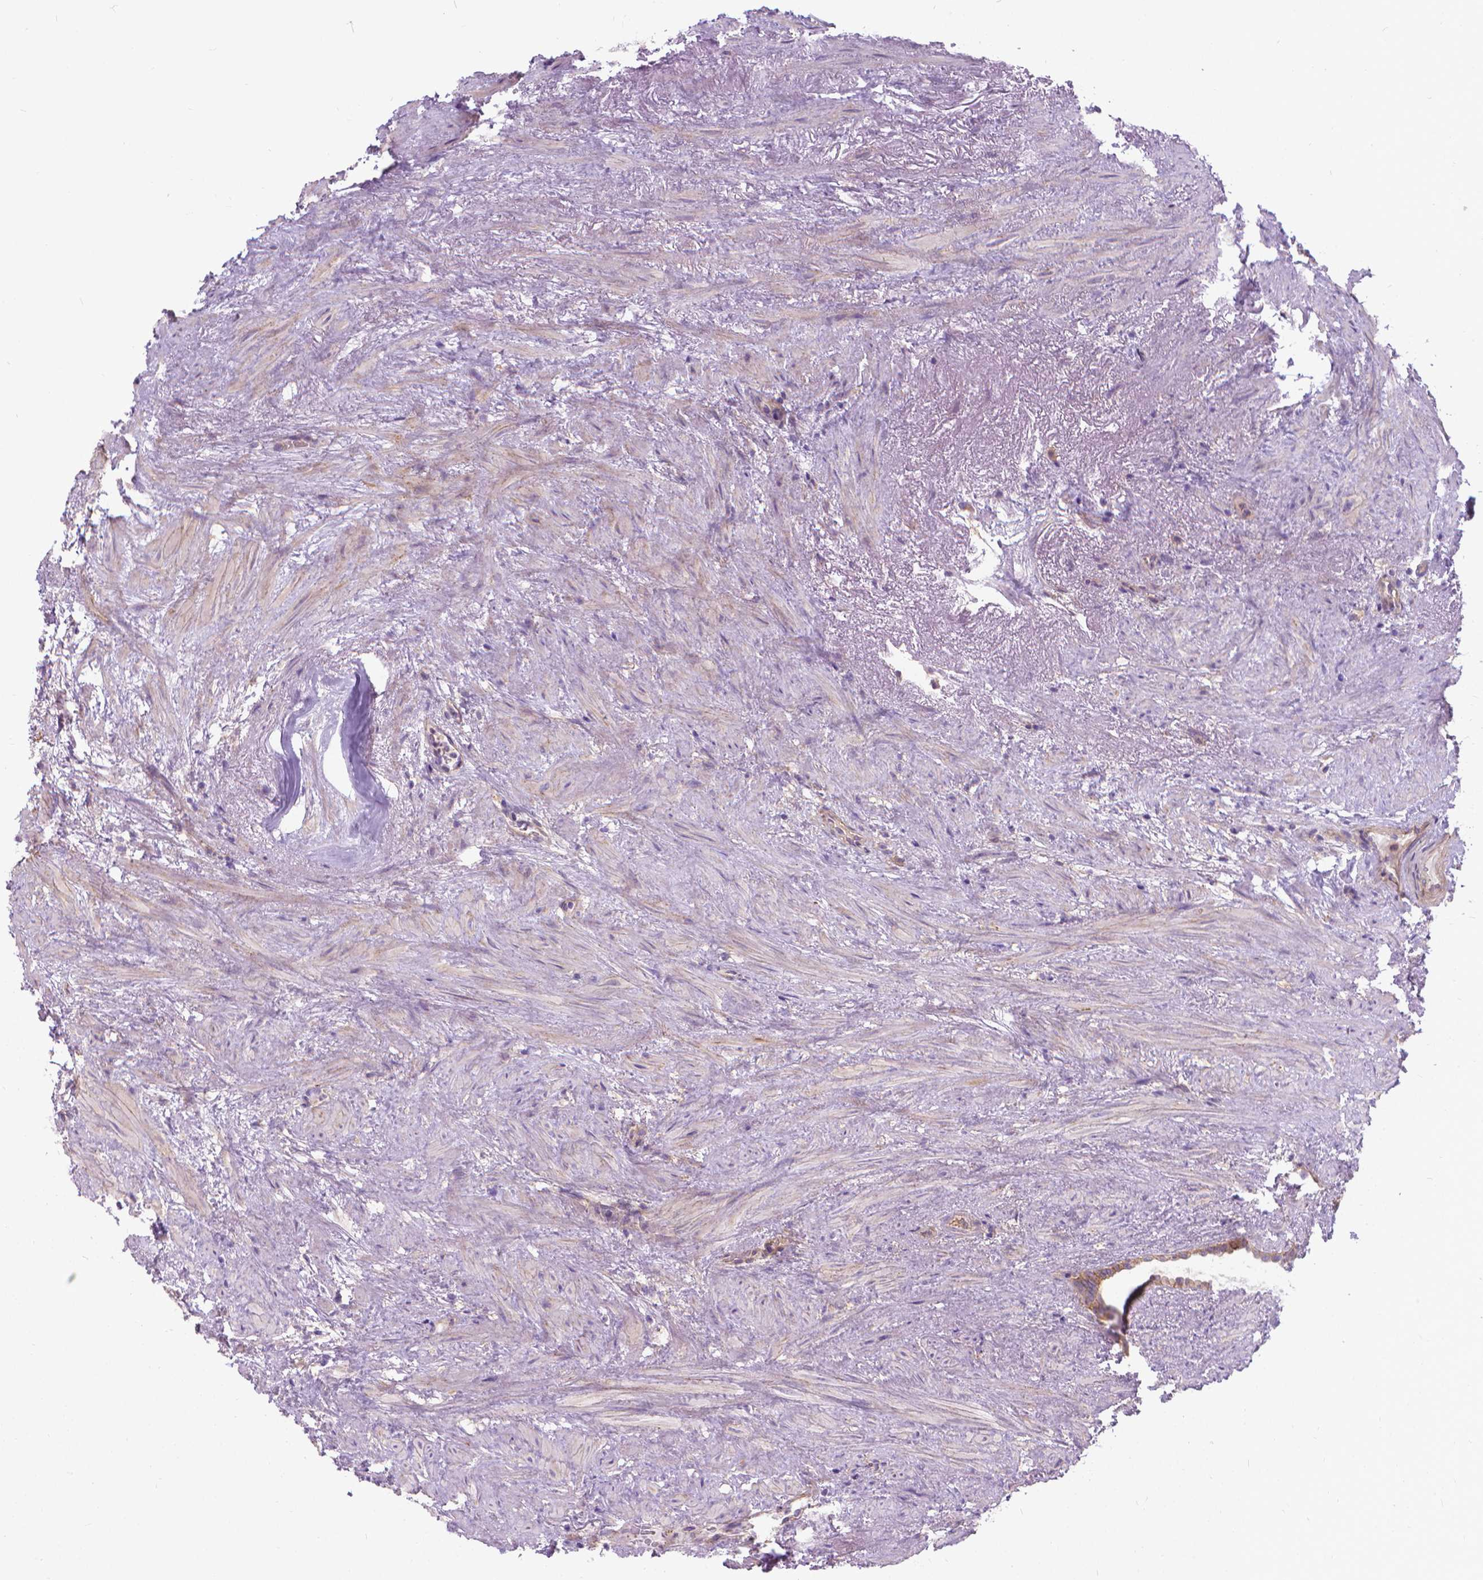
{"staining": {"intensity": "negative", "quantity": "none", "location": "none"}, "tissue": "prostate cancer", "cell_type": "Tumor cells", "image_type": "cancer", "snomed": [{"axis": "morphology", "description": "Adenocarcinoma, High grade"}, {"axis": "topography", "description": "Prostate"}], "caption": "An IHC image of adenocarcinoma (high-grade) (prostate) is shown. There is no staining in tumor cells of adenocarcinoma (high-grade) (prostate).", "gene": "CFAP299", "patient": {"sex": "male", "age": 84}}